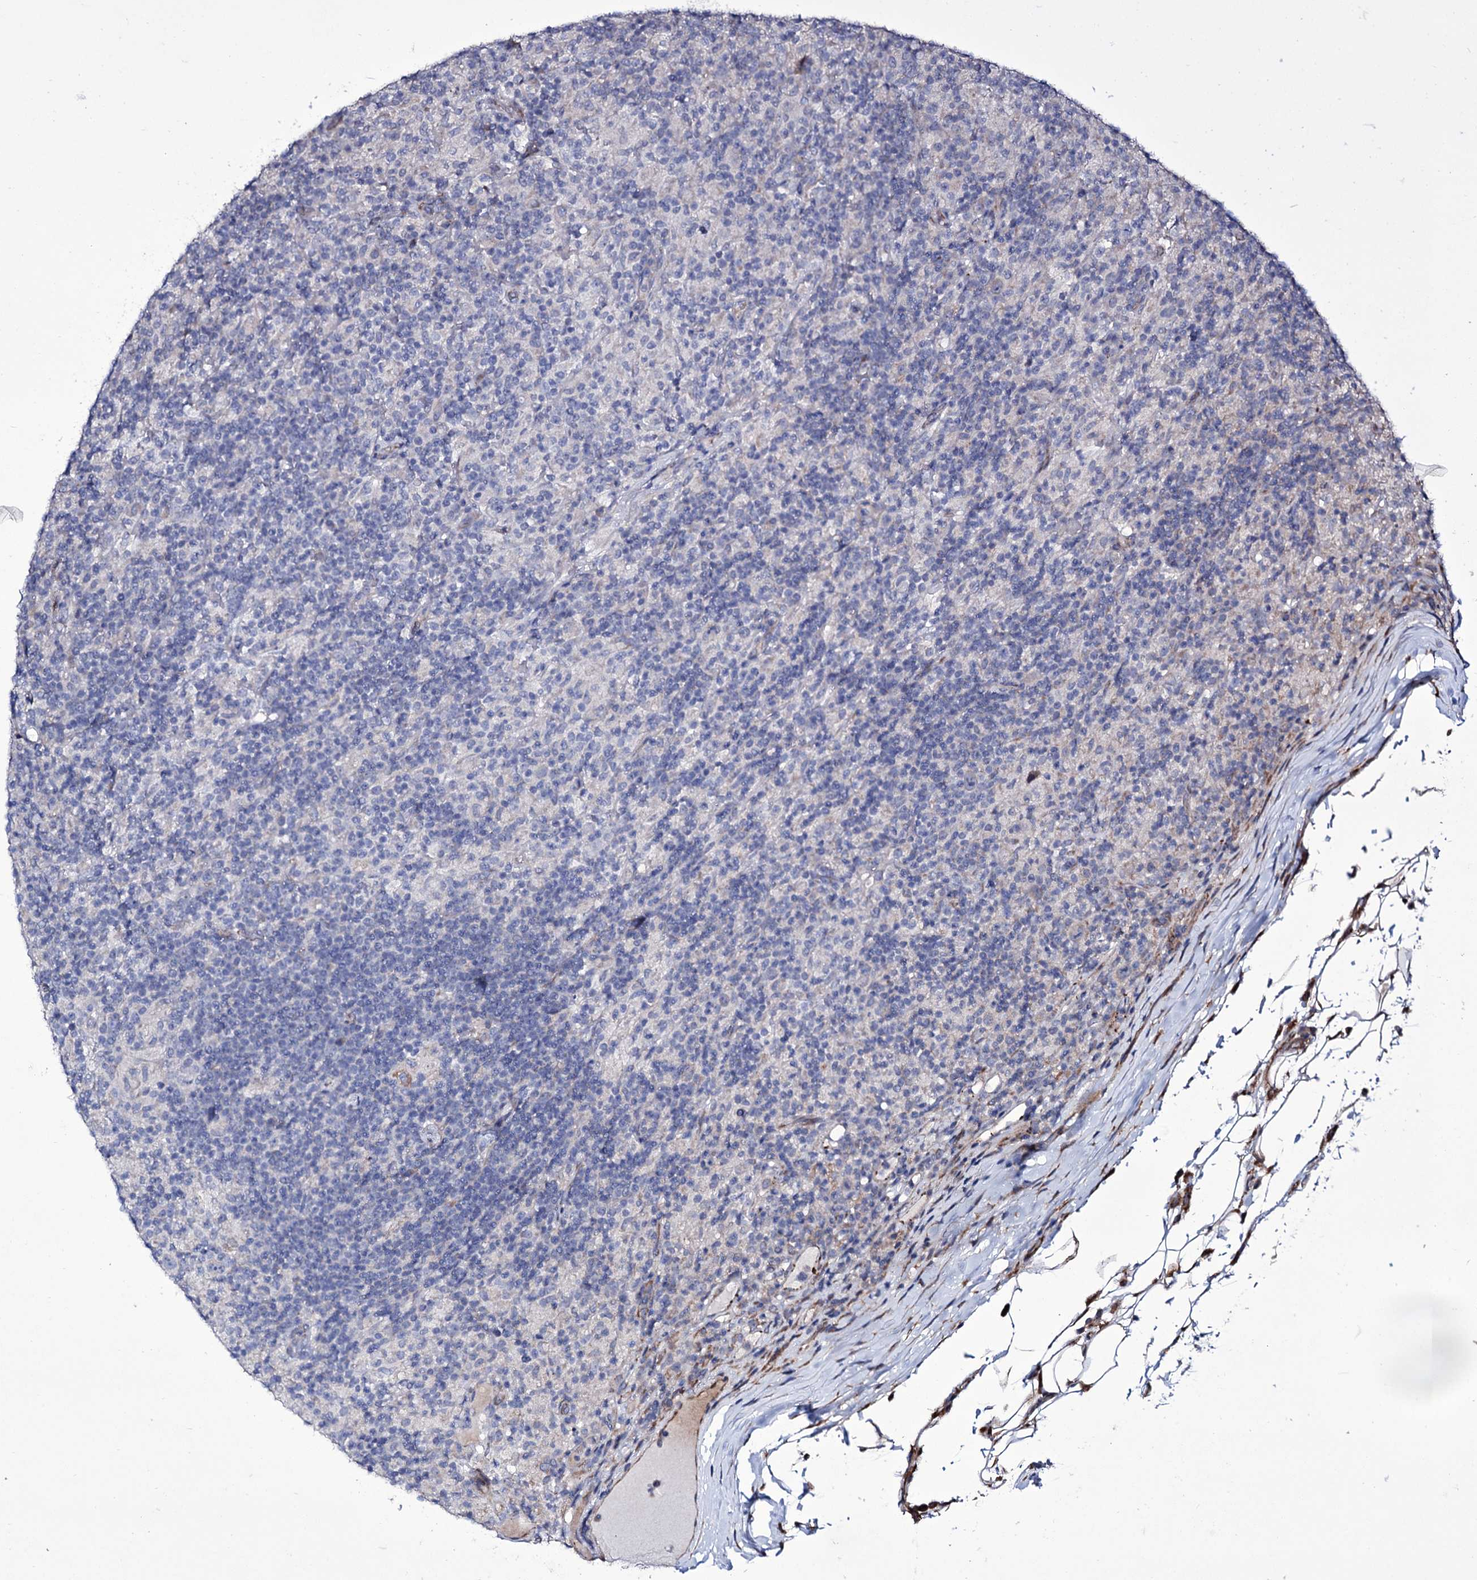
{"staining": {"intensity": "negative", "quantity": "none", "location": "none"}, "tissue": "lymphoma", "cell_type": "Tumor cells", "image_type": "cancer", "snomed": [{"axis": "morphology", "description": "Hodgkin's disease, NOS"}, {"axis": "topography", "description": "Lymph node"}], "caption": "An immunohistochemistry (IHC) image of lymphoma is shown. There is no staining in tumor cells of lymphoma.", "gene": "TUBGCP5", "patient": {"sex": "male", "age": 70}}